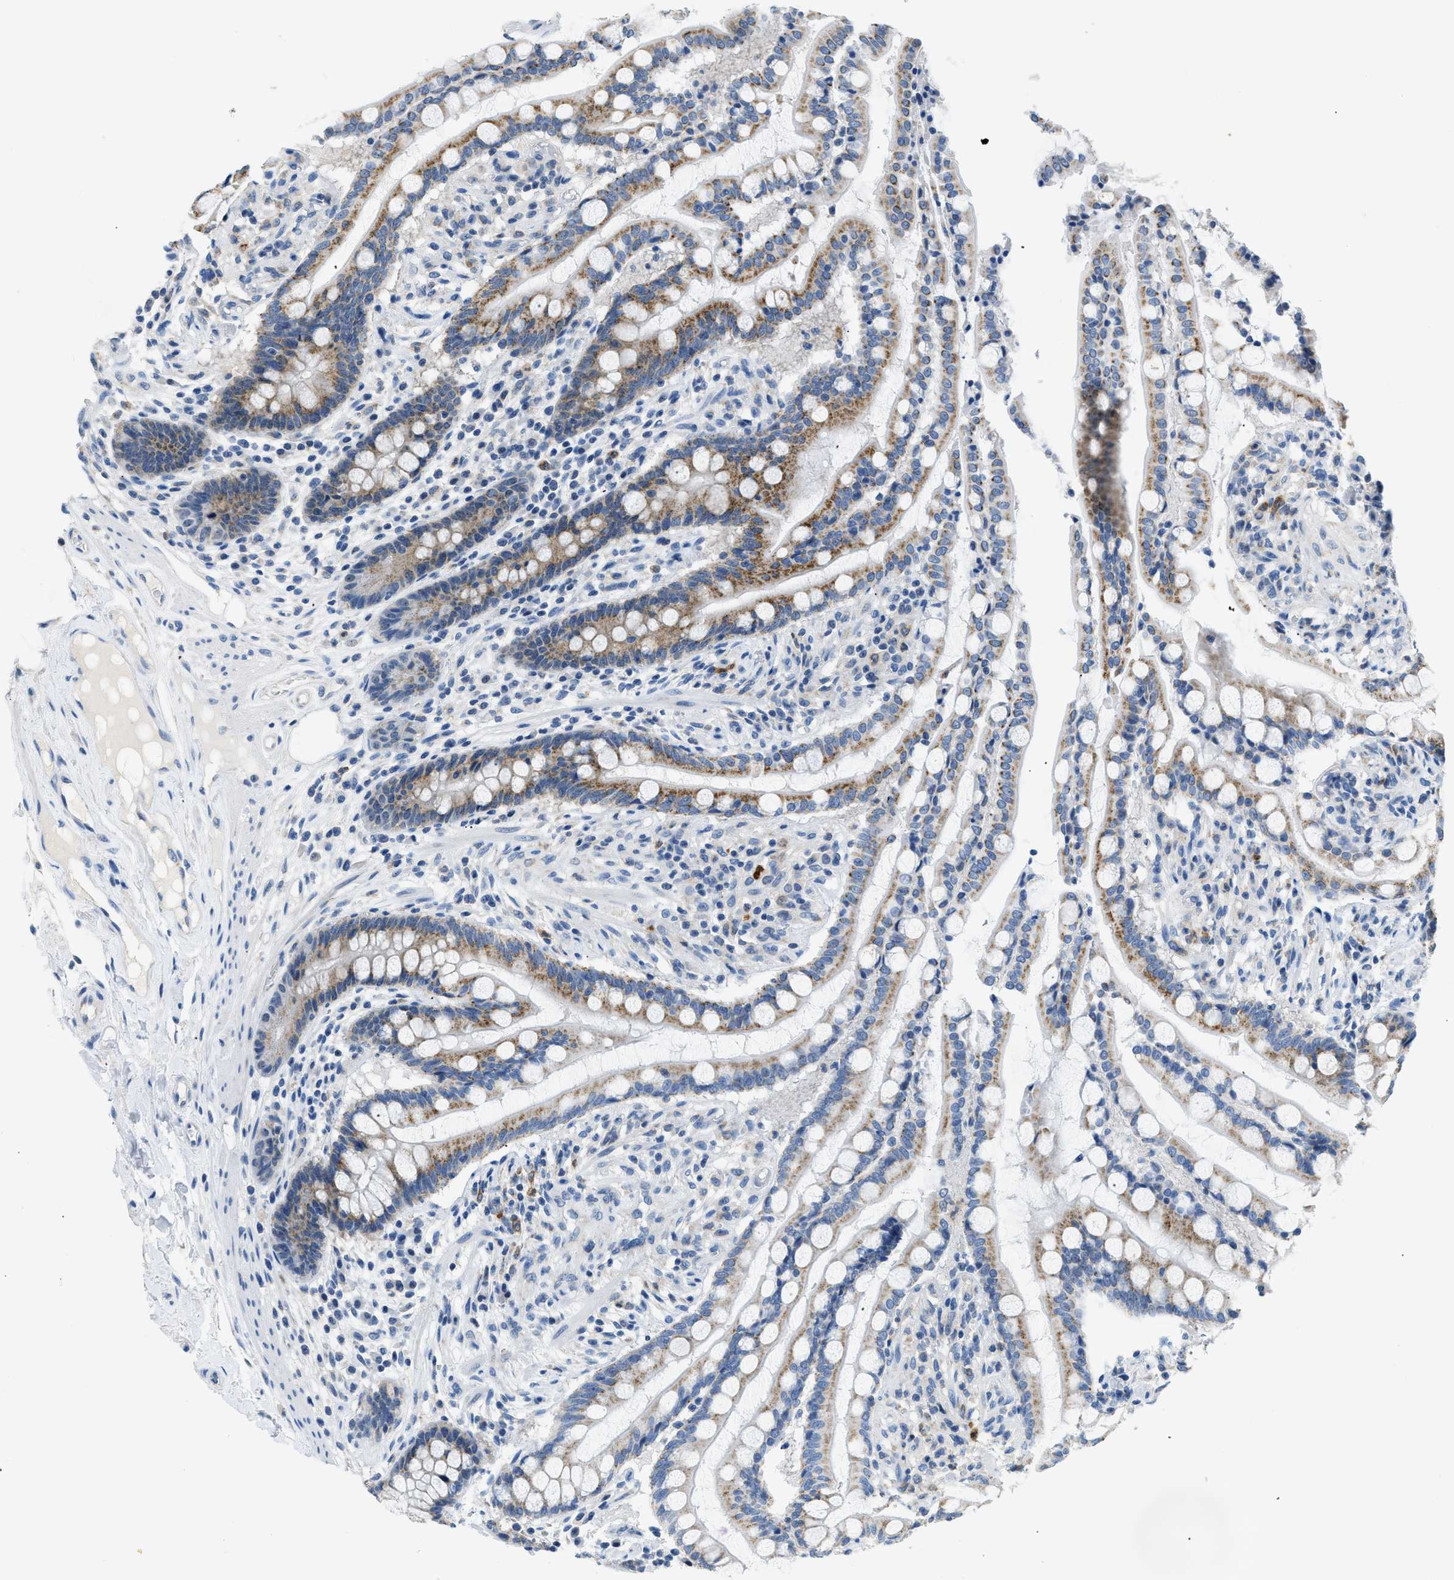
{"staining": {"intensity": "negative", "quantity": "none", "location": "none"}, "tissue": "colon", "cell_type": "Endothelial cells", "image_type": "normal", "snomed": [{"axis": "morphology", "description": "Normal tissue, NOS"}, {"axis": "topography", "description": "Colon"}], "caption": "Immunohistochemical staining of unremarkable colon demonstrates no significant positivity in endothelial cells.", "gene": "TOMM34", "patient": {"sex": "male", "age": 73}}